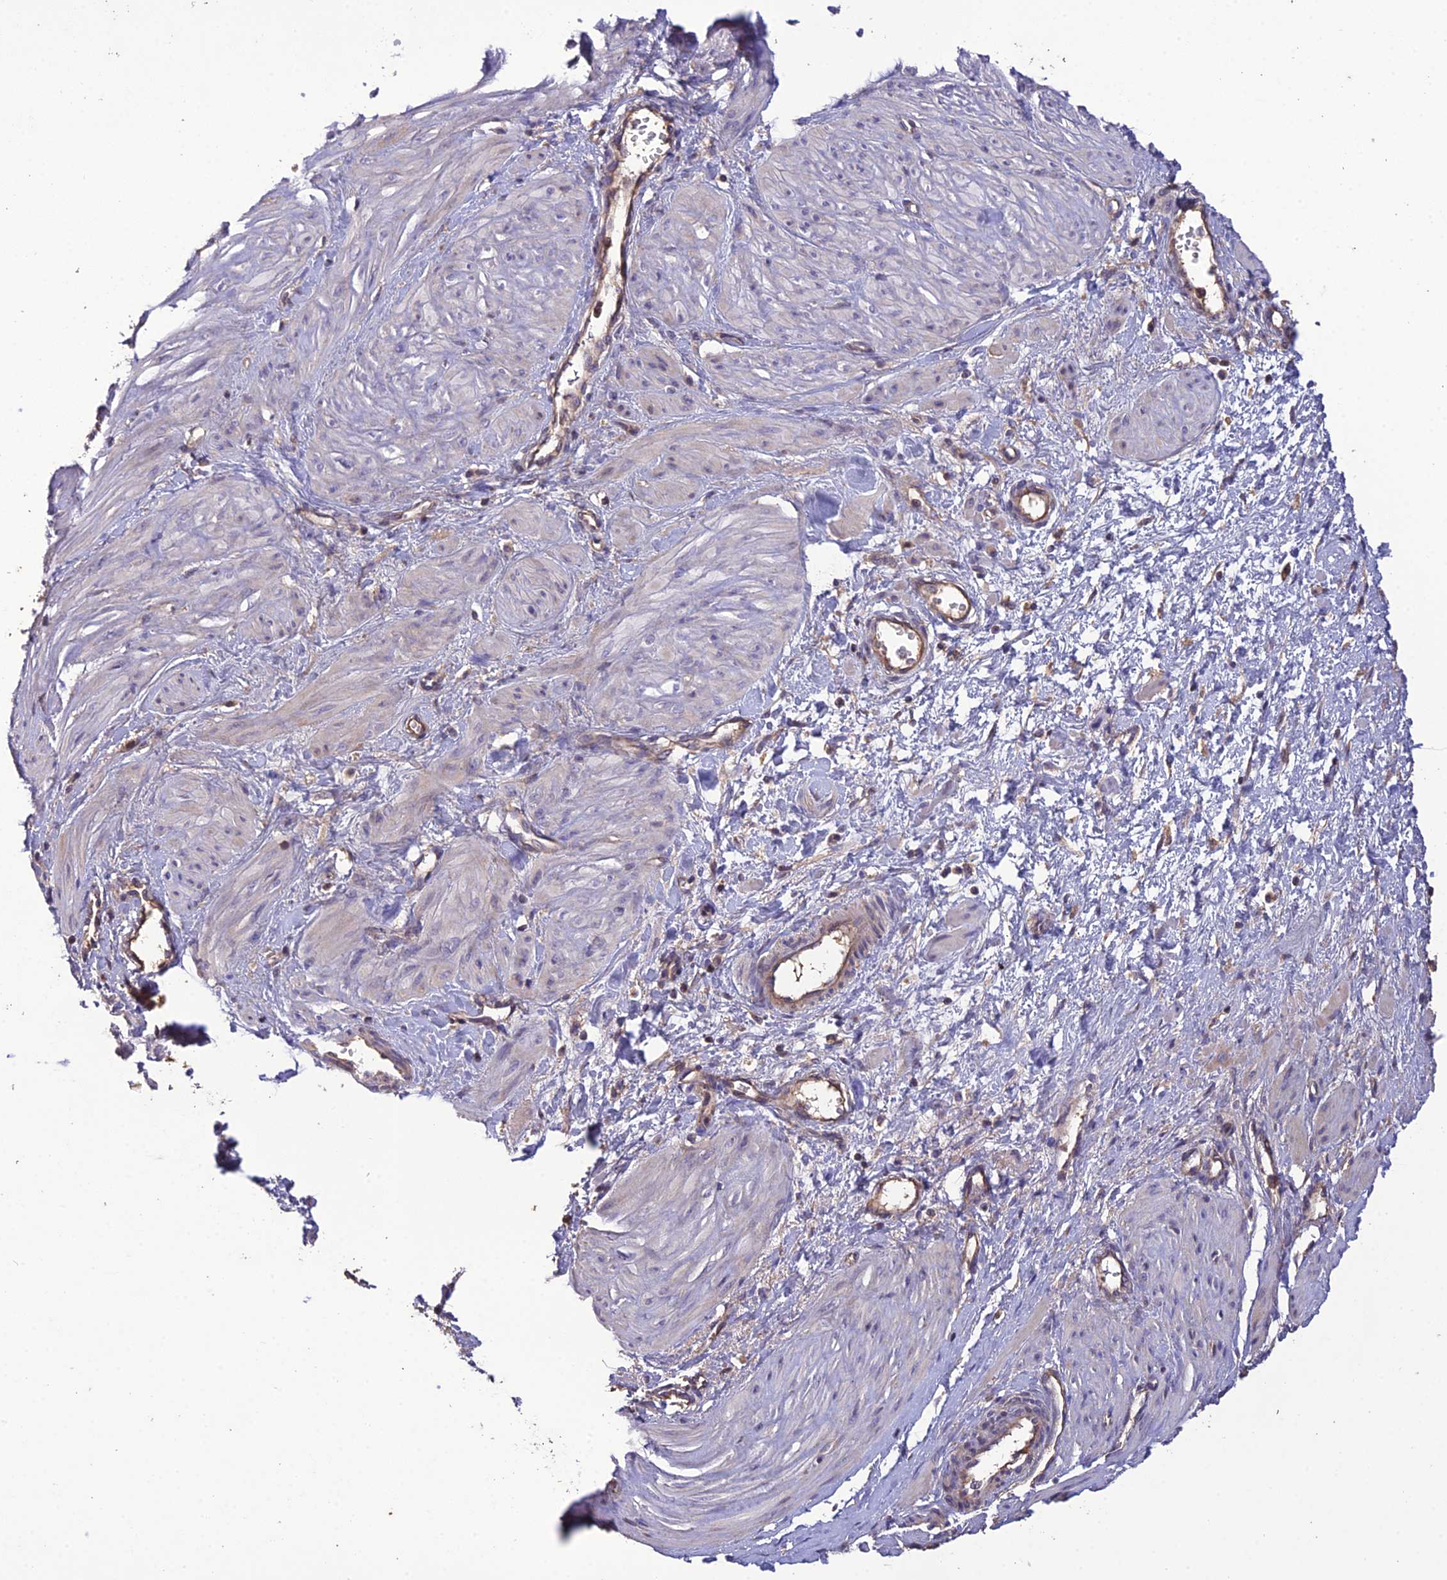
{"staining": {"intensity": "weak", "quantity": "<25%", "location": "cytoplasmic/membranous"}, "tissue": "smooth muscle", "cell_type": "Smooth muscle cells", "image_type": "normal", "snomed": [{"axis": "morphology", "description": "Normal tissue, NOS"}, {"axis": "topography", "description": "Endometrium"}], "caption": "This is a photomicrograph of IHC staining of benign smooth muscle, which shows no staining in smooth muscle cells. (Stains: DAB IHC with hematoxylin counter stain, Microscopy: brightfield microscopy at high magnification).", "gene": "MIOS", "patient": {"sex": "female", "age": 33}}